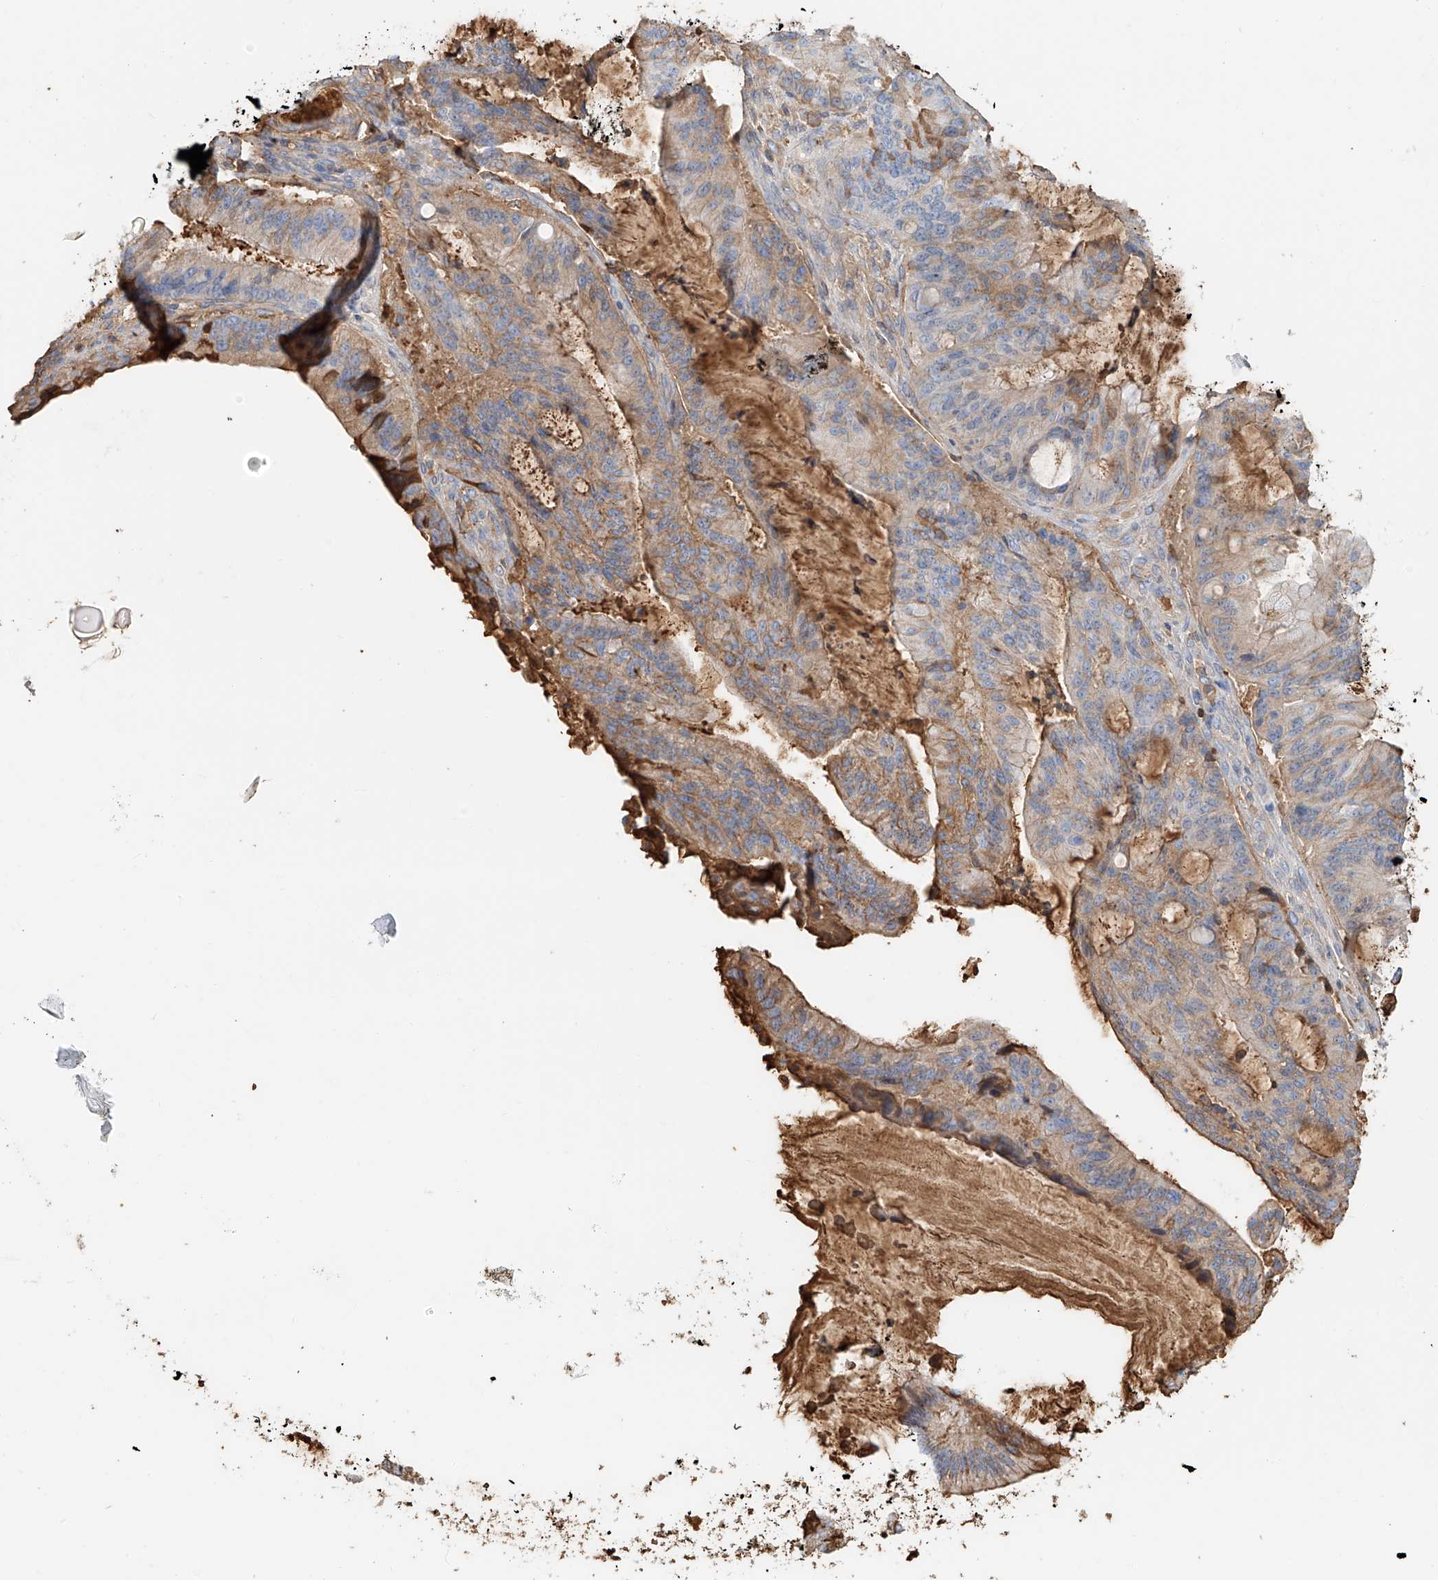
{"staining": {"intensity": "moderate", "quantity": "<25%", "location": "cytoplasmic/membranous"}, "tissue": "pancreatic cancer", "cell_type": "Tumor cells", "image_type": "cancer", "snomed": [{"axis": "morphology", "description": "Adenocarcinoma, NOS"}, {"axis": "topography", "description": "Pancreas"}], "caption": "Immunohistochemical staining of human pancreatic cancer (adenocarcinoma) demonstrates moderate cytoplasmic/membranous protein staining in about <25% of tumor cells.", "gene": "ZFP30", "patient": {"sex": "female", "age": 61}}